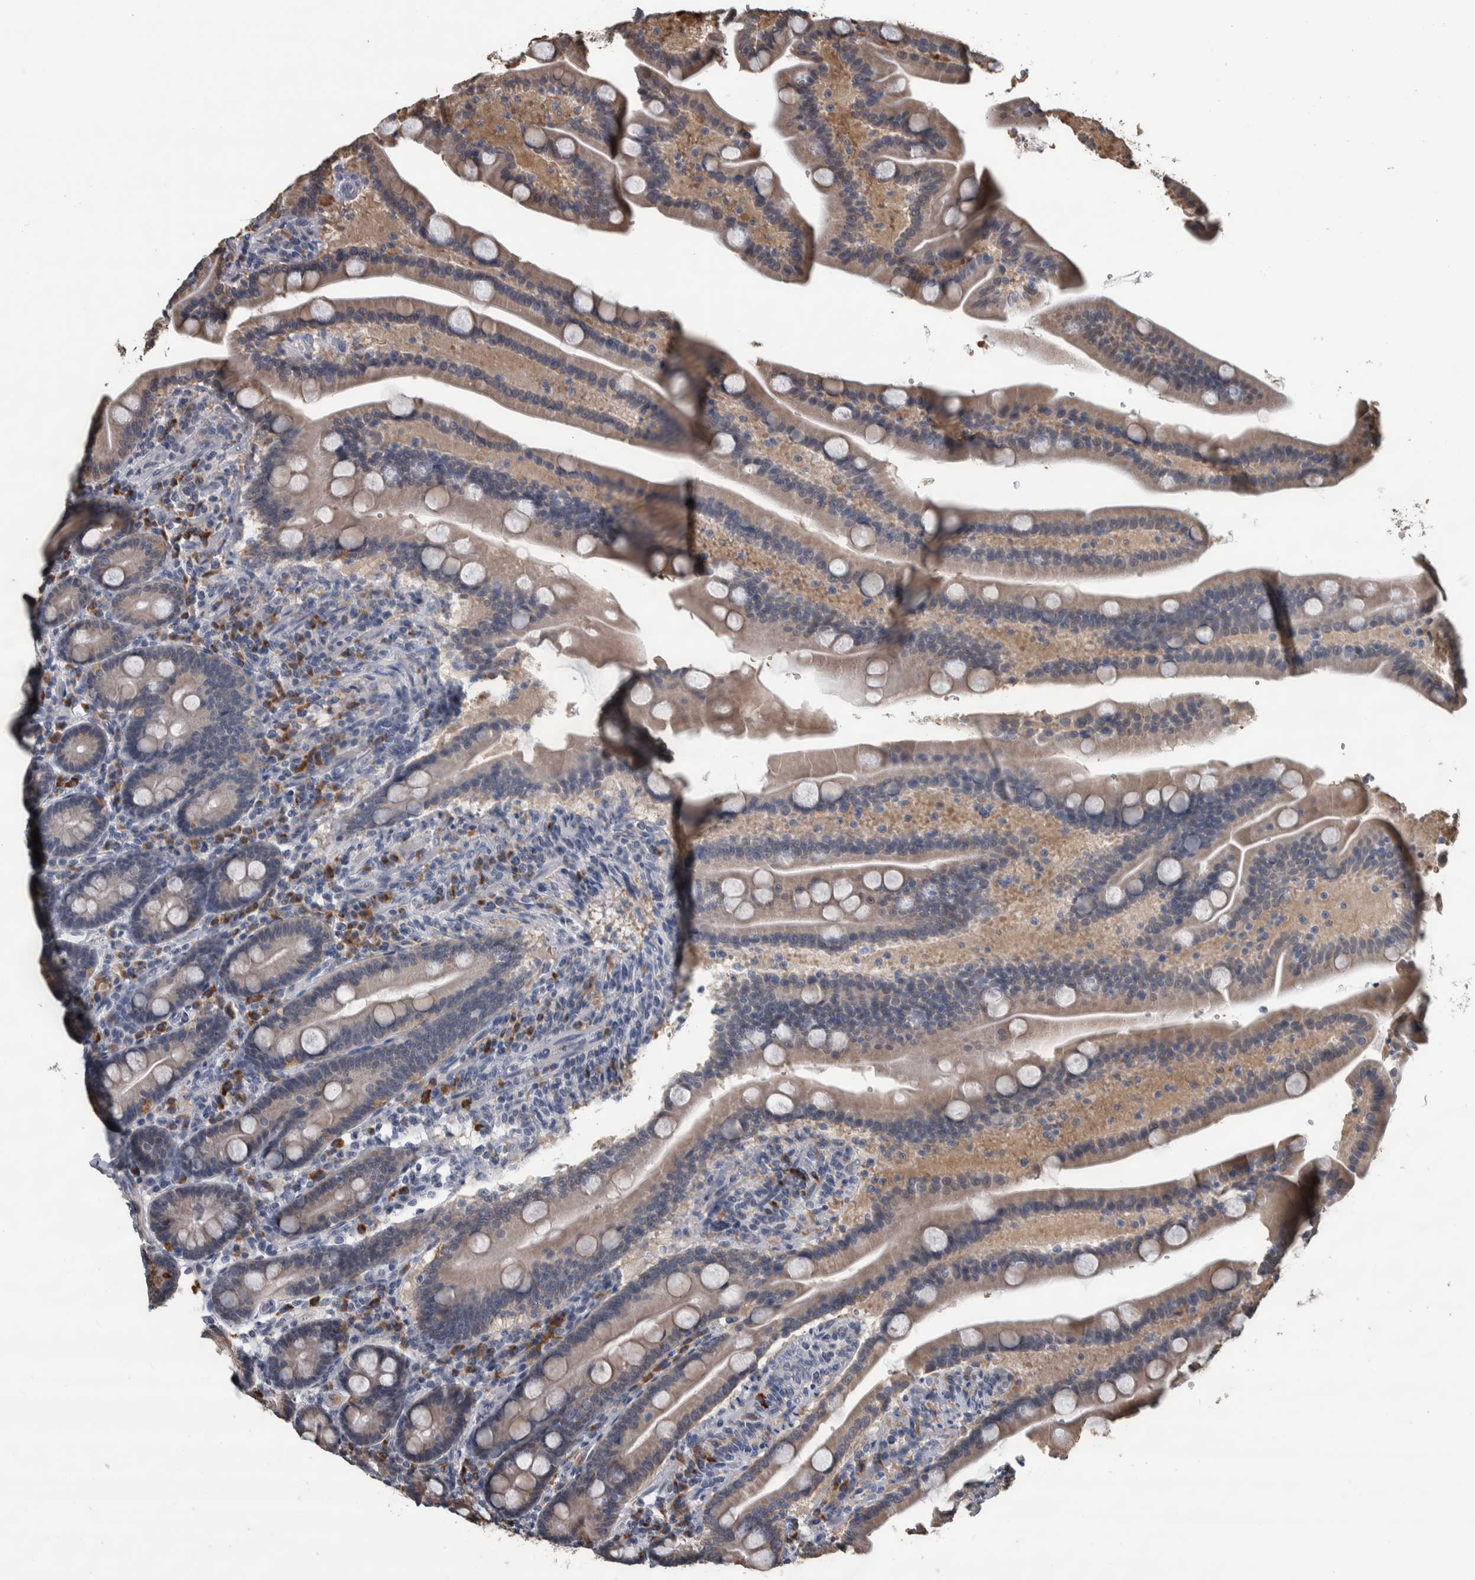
{"staining": {"intensity": "weak", "quantity": "<25%", "location": "cytoplasmic/membranous"}, "tissue": "duodenum", "cell_type": "Glandular cells", "image_type": "normal", "snomed": [{"axis": "morphology", "description": "Normal tissue, NOS"}, {"axis": "topography", "description": "Duodenum"}], "caption": "Glandular cells show no significant expression in unremarkable duodenum. (Immunohistochemistry (ihc), brightfield microscopy, high magnification).", "gene": "CAVIN4", "patient": {"sex": "male", "age": 54}}